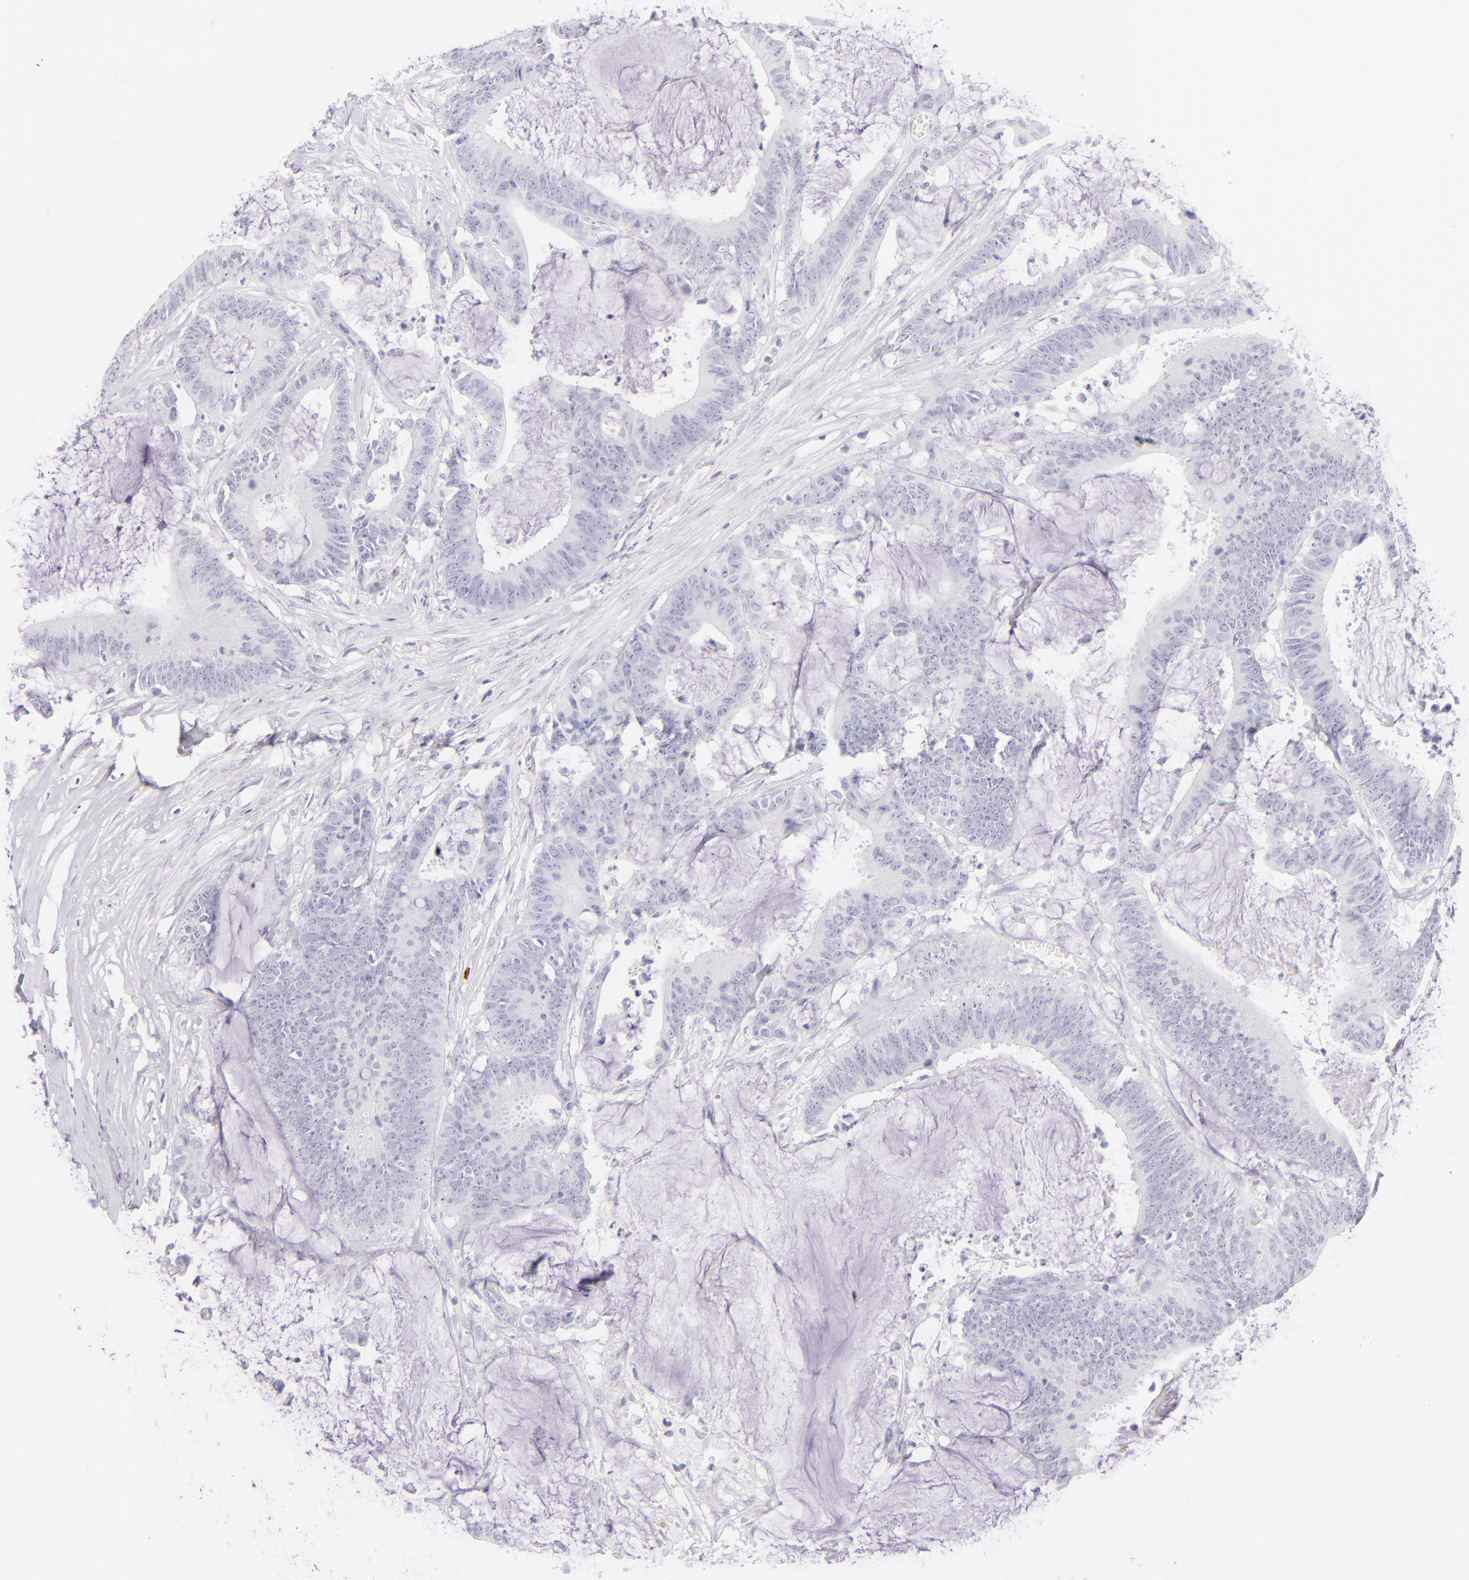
{"staining": {"intensity": "negative", "quantity": "none", "location": "none"}, "tissue": "colorectal cancer", "cell_type": "Tumor cells", "image_type": "cancer", "snomed": [{"axis": "morphology", "description": "Adenocarcinoma, NOS"}, {"axis": "topography", "description": "Rectum"}], "caption": "Adenocarcinoma (colorectal) was stained to show a protein in brown. There is no significant expression in tumor cells.", "gene": "SDC1", "patient": {"sex": "female", "age": 66}}